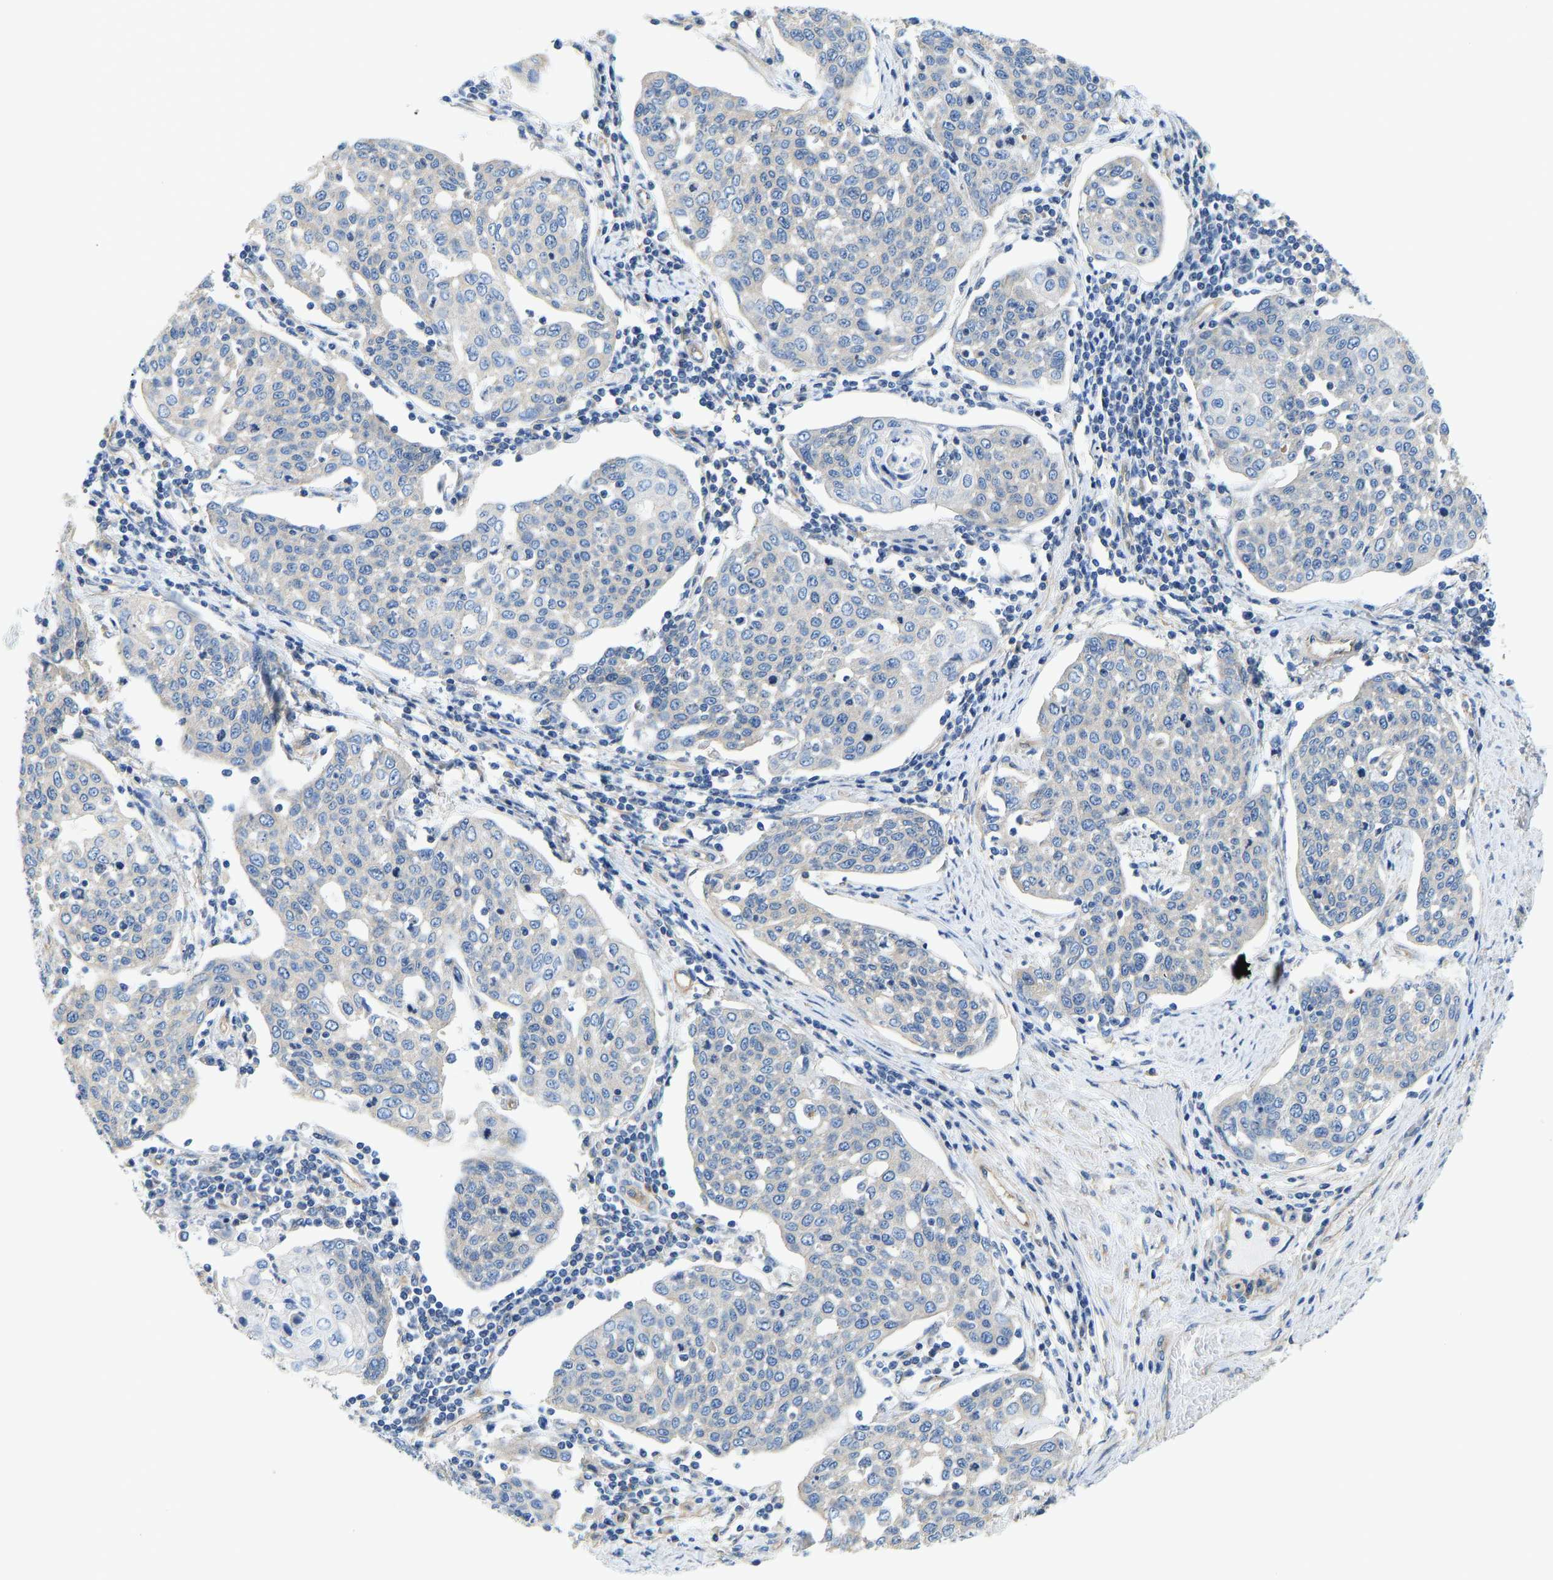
{"staining": {"intensity": "negative", "quantity": "none", "location": "none"}, "tissue": "cervical cancer", "cell_type": "Tumor cells", "image_type": "cancer", "snomed": [{"axis": "morphology", "description": "Squamous cell carcinoma, NOS"}, {"axis": "topography", "description": "Cervix"}], "caption": "This is a histopathology image of immunohistochemistry staining of cervical cancer, which shows no staining in tumor cells. (Immunohistochemistry (ihc), brightfield microscopy, high magnification).", "gene": "CHAD", "patient": {"sex": "female", "age": 34}}